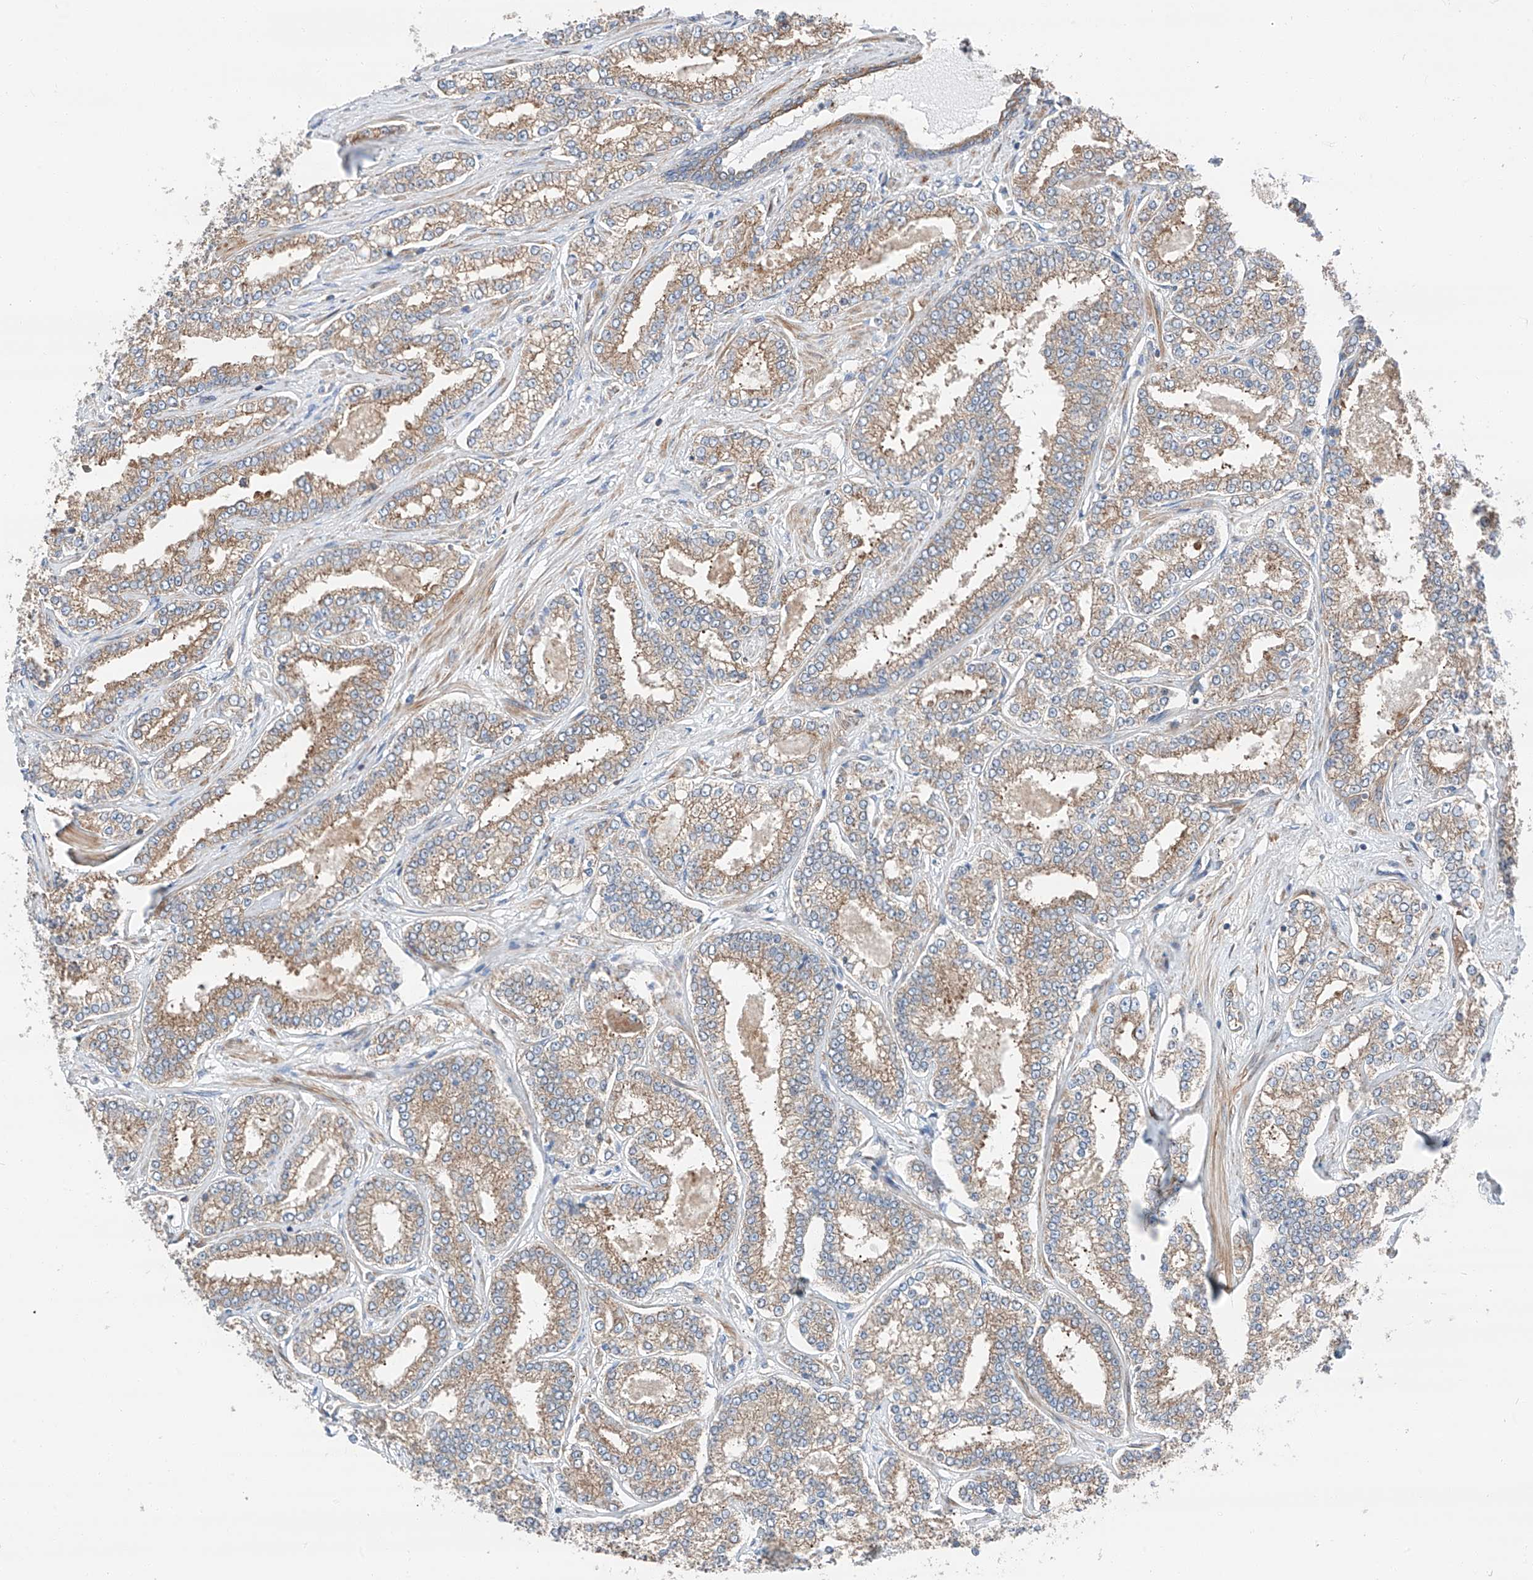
{"staining": {"intensity": "weak", "quantity": "25%-75%", "location": "cytoplasmic/membranous"}, "tissue": "prostate cancer", "cell_type": "Tumor cells", "image_type": "cancer", "snomed": [{"axis": "morphology", "description": "Normal tissue, NOS"}, {"axis": "morphology", "description": "Adenocarcinoma, High grade"}, {"axis": "topography", "description": "Prostate"}], "caption": "Weak cytoplasmic/membranous staining for a protein is seen in about 25%-75% of tumor cells of prostate adenocarcinoma (high-grade) using IHC.", "gene": "ZC3H15", "patient": {"sex": "male", "age": 83}}